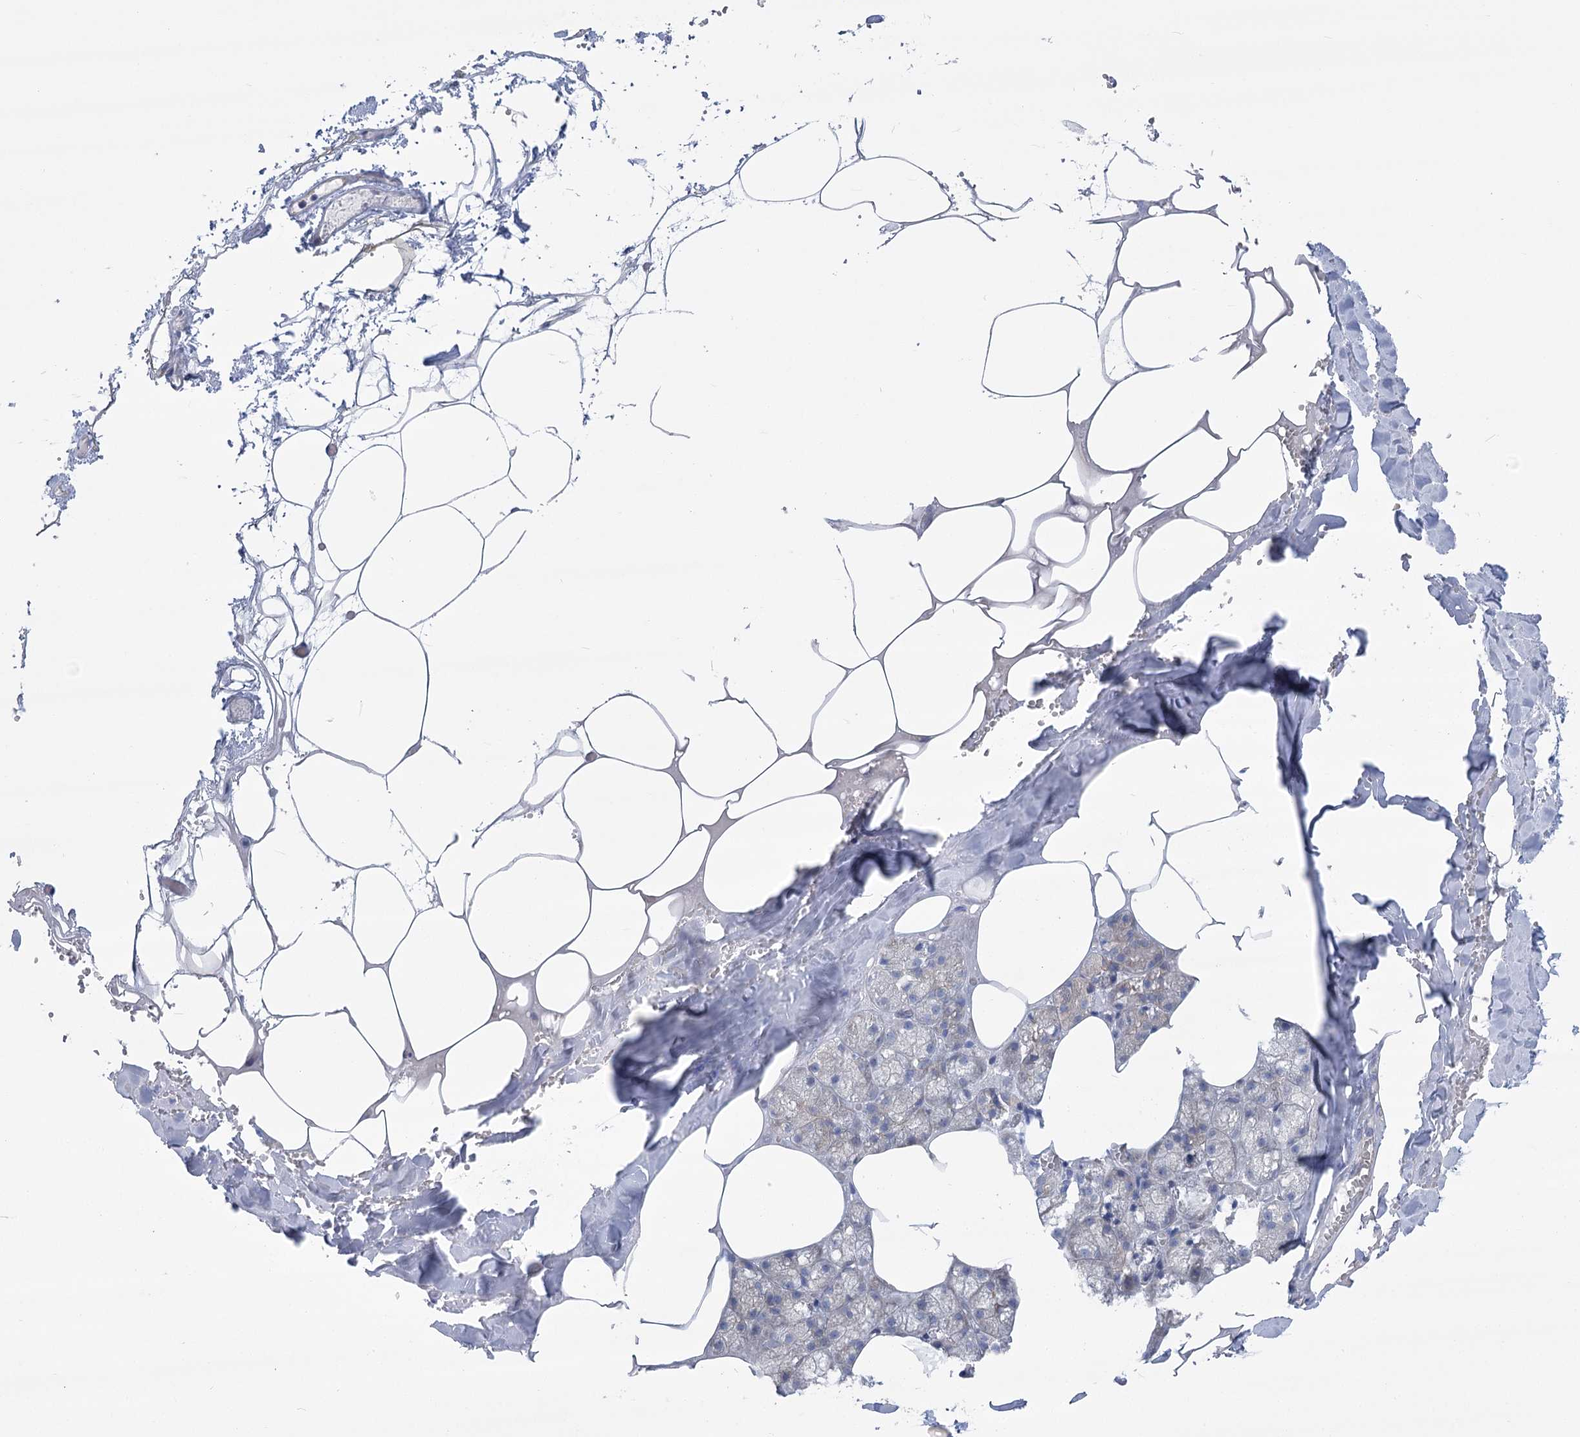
{"staining": {"intensity": "moderate", "quantity": "25%-75%", "location": "cytoplasmic/membranous"}, "tissue": "salivary gland", "cell_type": "Glandular cells", "image_type": "normal", "snomed": [{"axis": "morphology", "description": "Normal tissue, NOS"}, {"axis": "topography", "description": "Salivary gland"}], "caption": "Brown immunohistochemical staining in normal human salivary gland demonstrates moderate cytoplasmic/membranous expression in approximately 25%-75% of glandular cells.", "gene": "YTHDC2", "patient": {"sex": "male", "age": 62}}